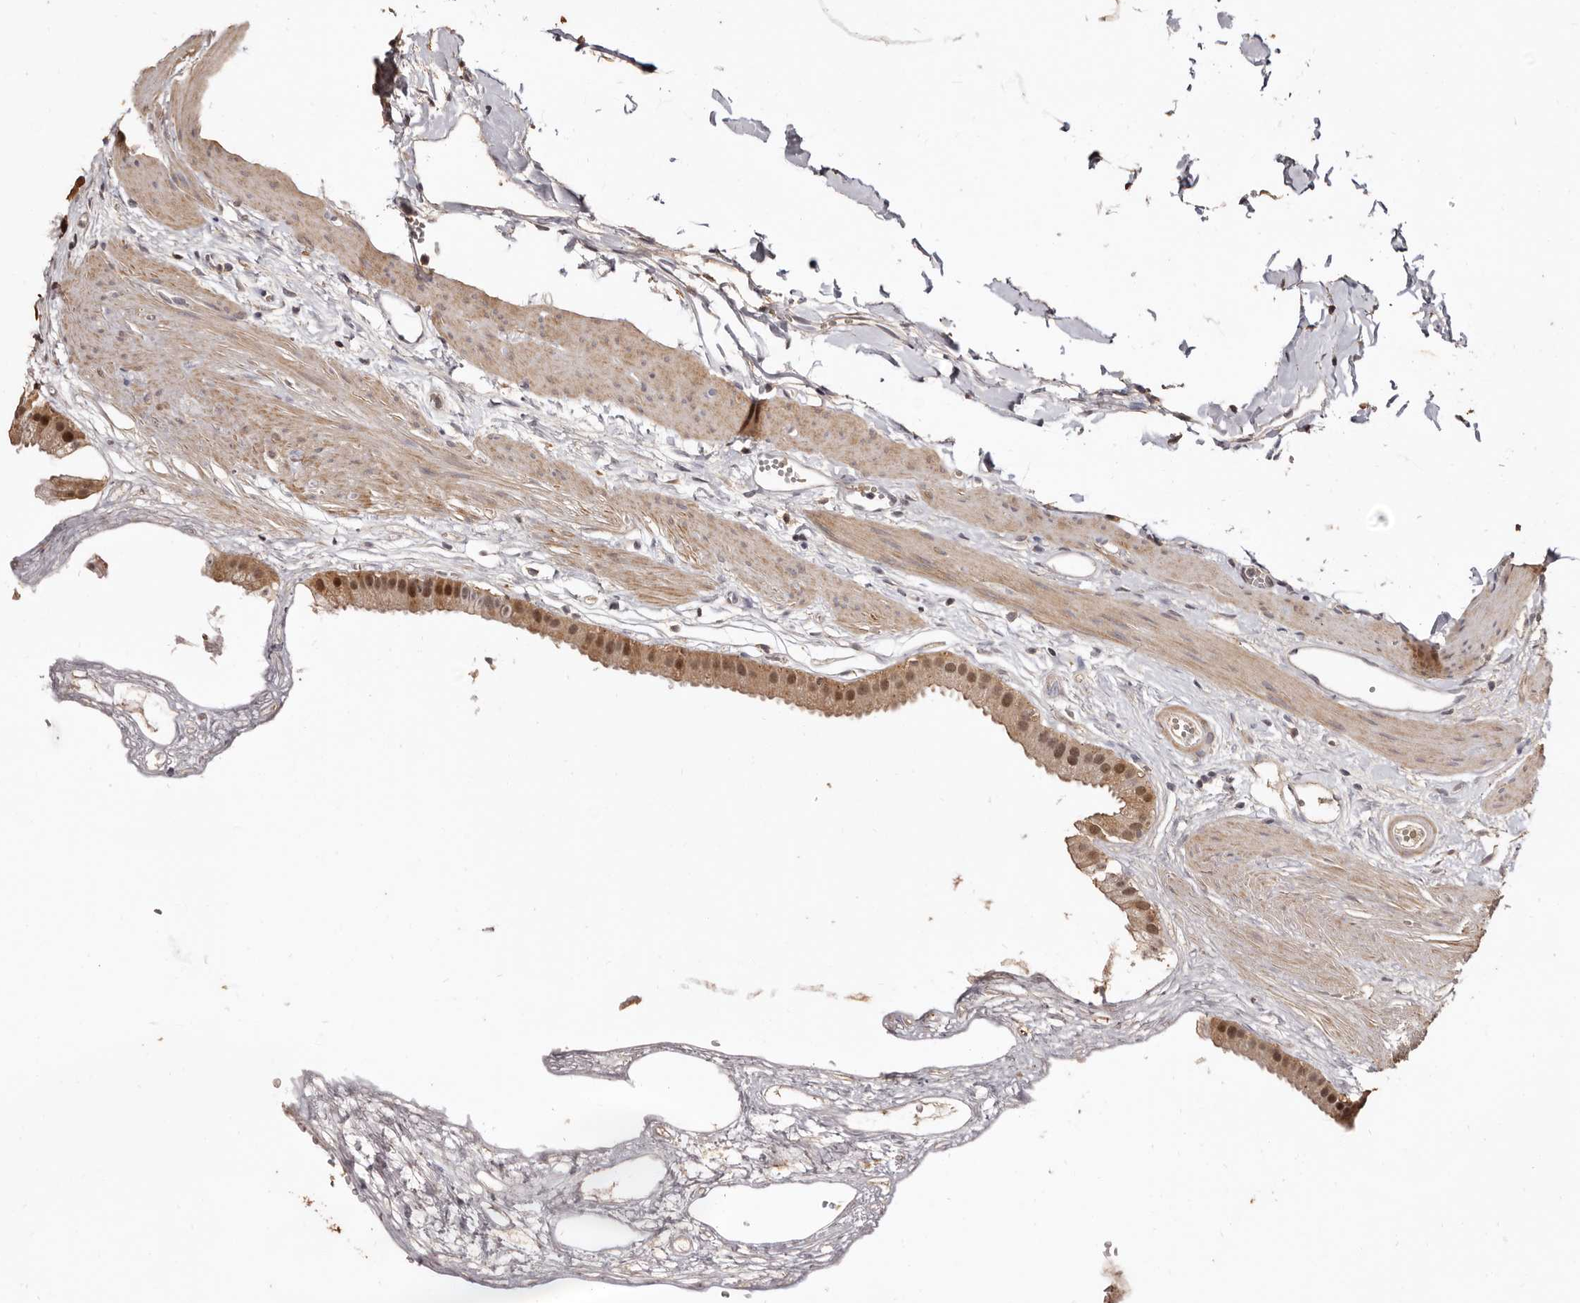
{"staining": {"intensity": "moderate", "quantity": ">75%", "location": "cytoplasmic/membranous,nuclear"}, "tissue": "gallbladder", "cell_type": "Glandular cells", "image_type": "normal", "snomed": [{"axis": "morphology", "description": "Normal tissue, NOS"}, {"axis": "topography", "description": "Gallbladder"}], "caption": "Immunohistochemistry (IHC) image of normal human gallbladder stained for a protein (brown), which demonstrates medium levels of moderate cytoplasmic/membranous,nuclear positivity in approximately >75% of glandular cells.", "gene": "INAVA", "patient": {"sex": "female", "age": 64}}